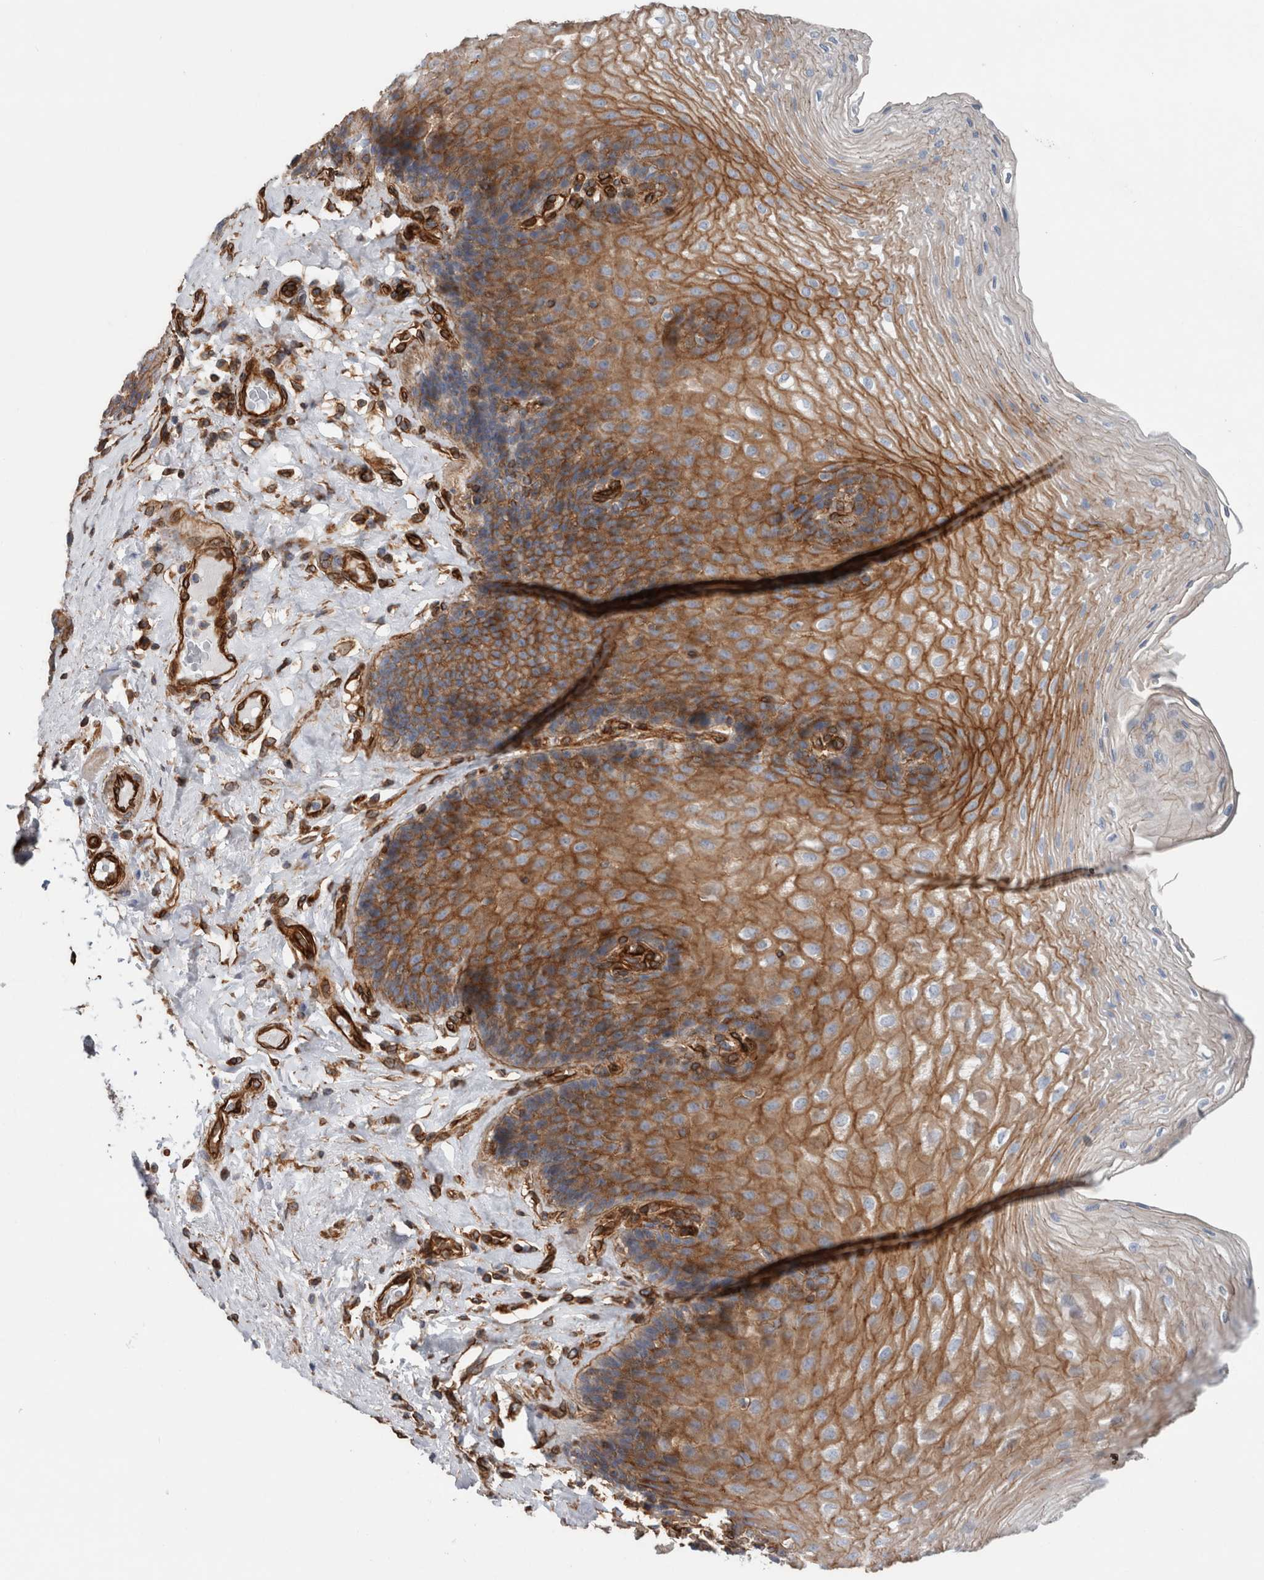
{"staining": {"intensity": "moderate", "quantity": ">75%", "location": "cytoplasmic/membranous"}, "tissue": "esophagus", "cell_type": "Squamous epithelial cells", "image_type": "normal", "snomed": [{"axis": "morphology", "description": "Normal tissue, NOS"}, {"axis": "topography", "description": "Esophagus"}], "caption": "A medium amount of moderate cytoplasmic/membranous positivity is appreciated in approximately >75% of squamous epithelial cells in normal esophagus. (brown staining indicates protein expression, while blue staining denotes nuclei).", "gene": "PLEC", "patient": {"sex": "female", "age": 66}}